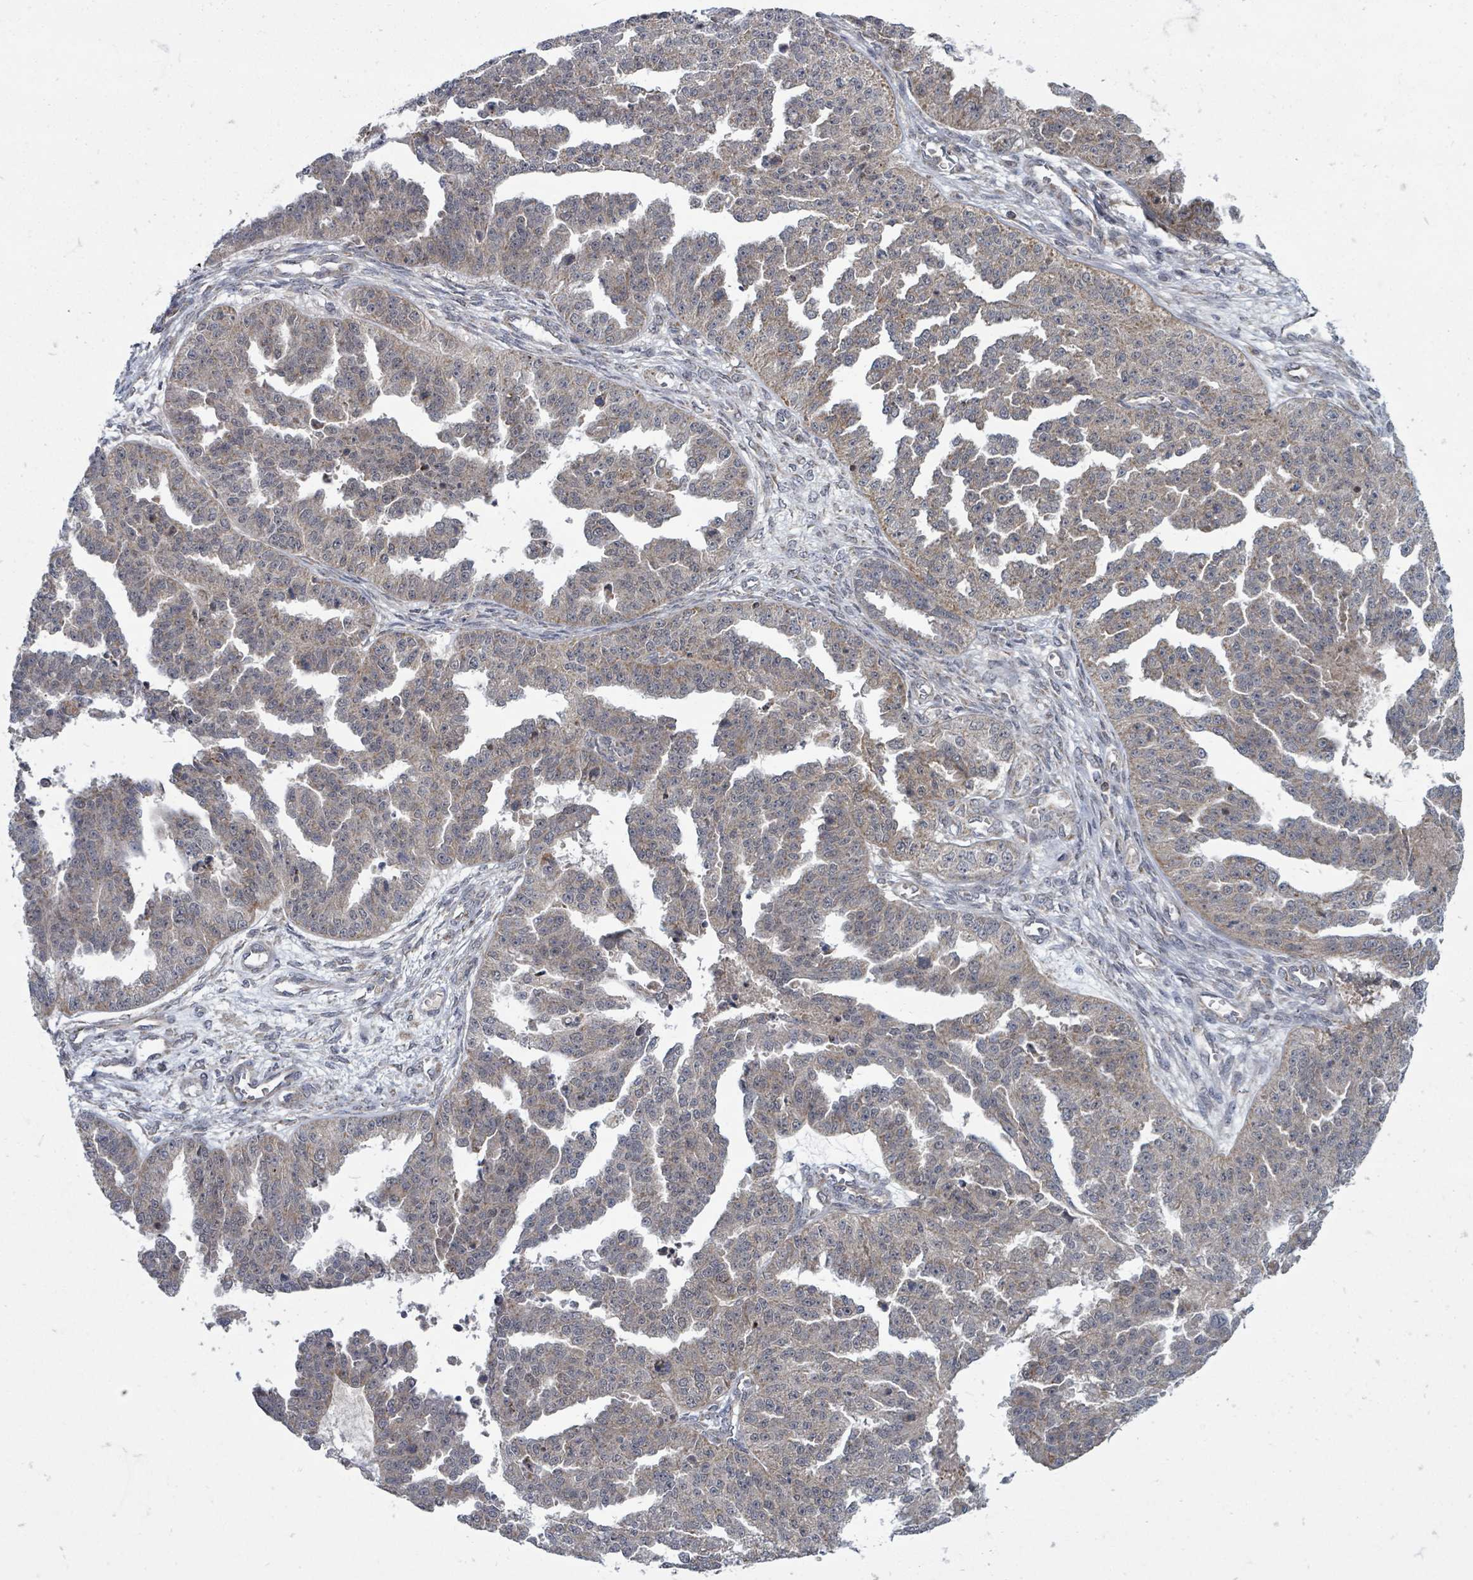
{"staining": {"intensity": "weak", "quantity": ">75%", "location": "cytoplasmic/membranous"}, "tissue": "ovarian cancer", "cell_type": "Tumor cells", "image_type": "cancer", "snomed": [{"axis": "morphology", "description": "Cystadenocarcinoma, serous, NOS"}, {"axis": "topography", "description": "Ovary"}], "caption": "The photomicrograph exhibits immunohistochemical staining of ovarian cancer. There is weak cytoplasmic/membranous positivity is seen in approximately >75% of tumor cells. The protein of interest is shown in brown color, while the nuclei are stained blue.", "gene": "MAGOHB", "patient": {"sex": "female", "age": 58}}